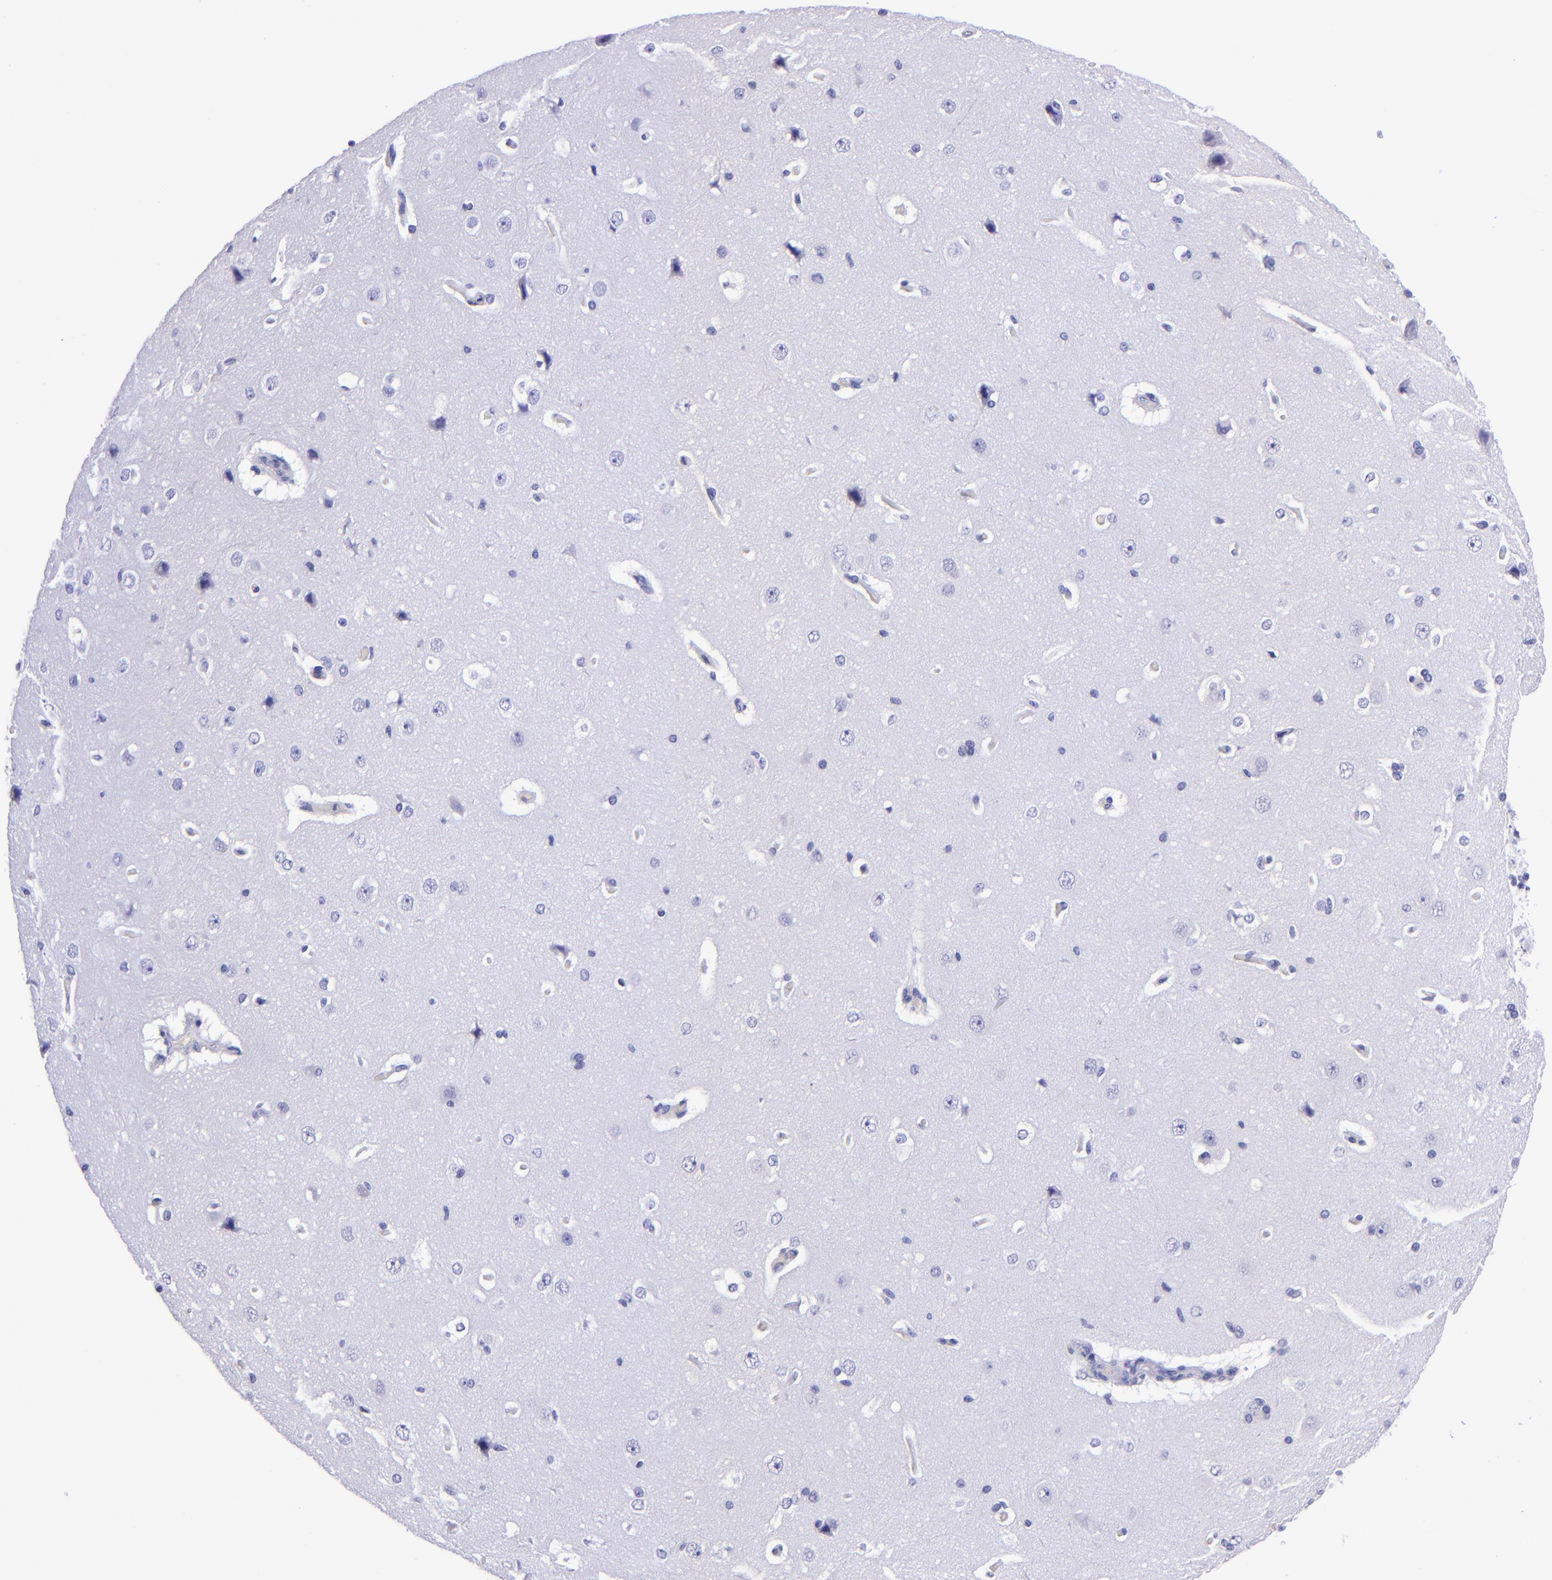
{"staining": {"intensity": "negative", "quantity": "none", "location": "none"}, "tissue": "cerebral cortex", "cell_type": "Endothelial cells", "image_type": "normal", "snomed": [{"axis": "morphology", "description": "Normal tissue, NOS"}, {"axis": "topography", "description": "Cerebral cortex"}], "caption": "Endothelial cells show no significant positivity in benign cerebral cortex.", "gene": "TYRP1", "patient": {"sex": "female", "age": 45}}